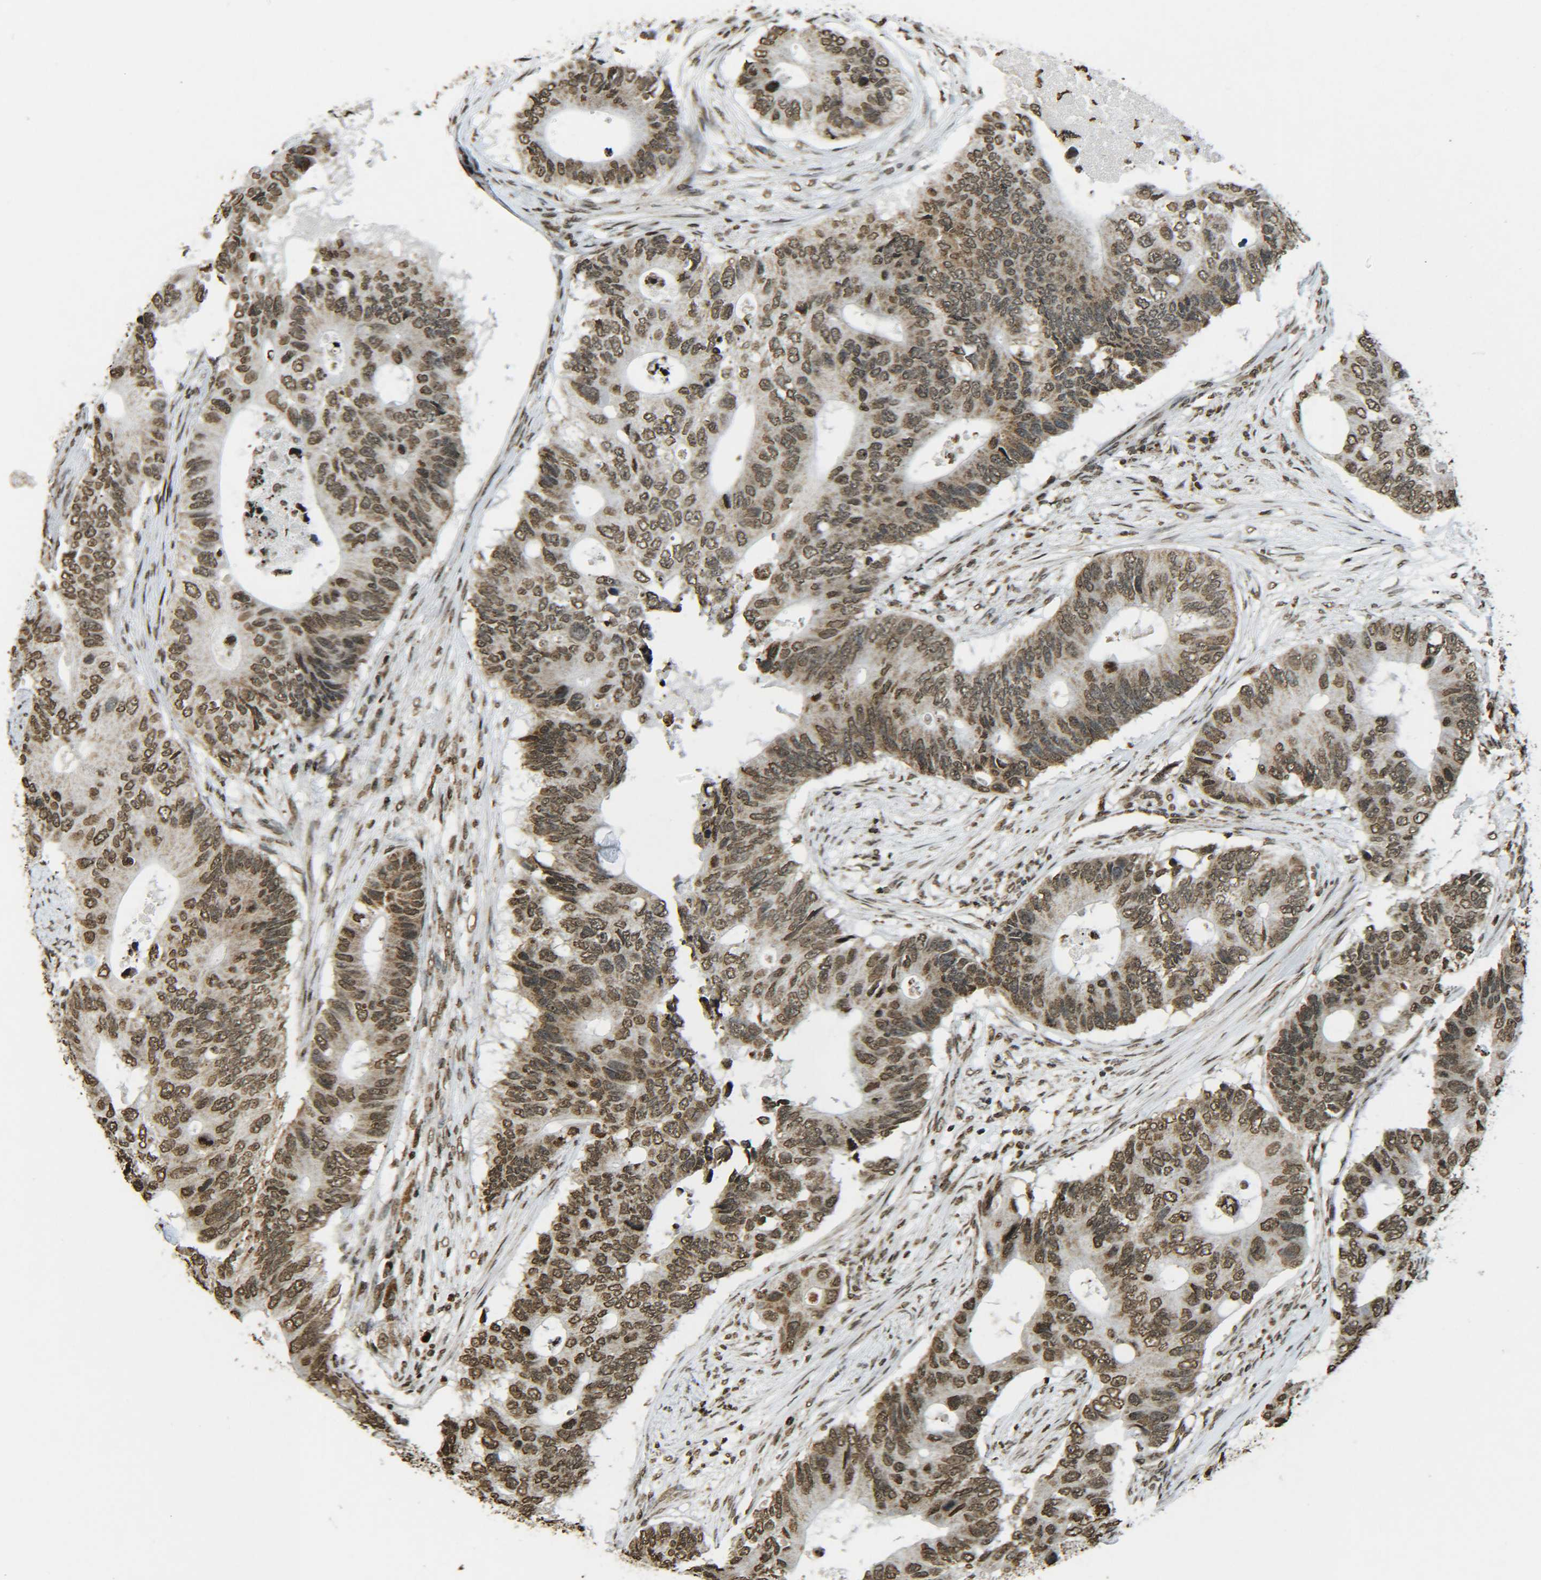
{"staining": {"intensity": "moderate", "quantity": ">75%", "location": "cytoplasmic/membranous,nuclear"}, "tissue": "colorectal cancer", "cell_type": "Tumor cells", "image_type": "cancer", "snomed": [{"axis": "morphology", "description": "Adenocarcinoma, NOS"}, {"axis": "topography", "description": "Colon"}], "caption": "About >75% of tumor cells in colorectal adenocarcinoma show moderate cytoplasmic/membranous and nuclear protein positivity as visualized by brown immunohistochemical staining.", "gene": "NEUROG2", "patient": {"sex": "male", "age": 71}}